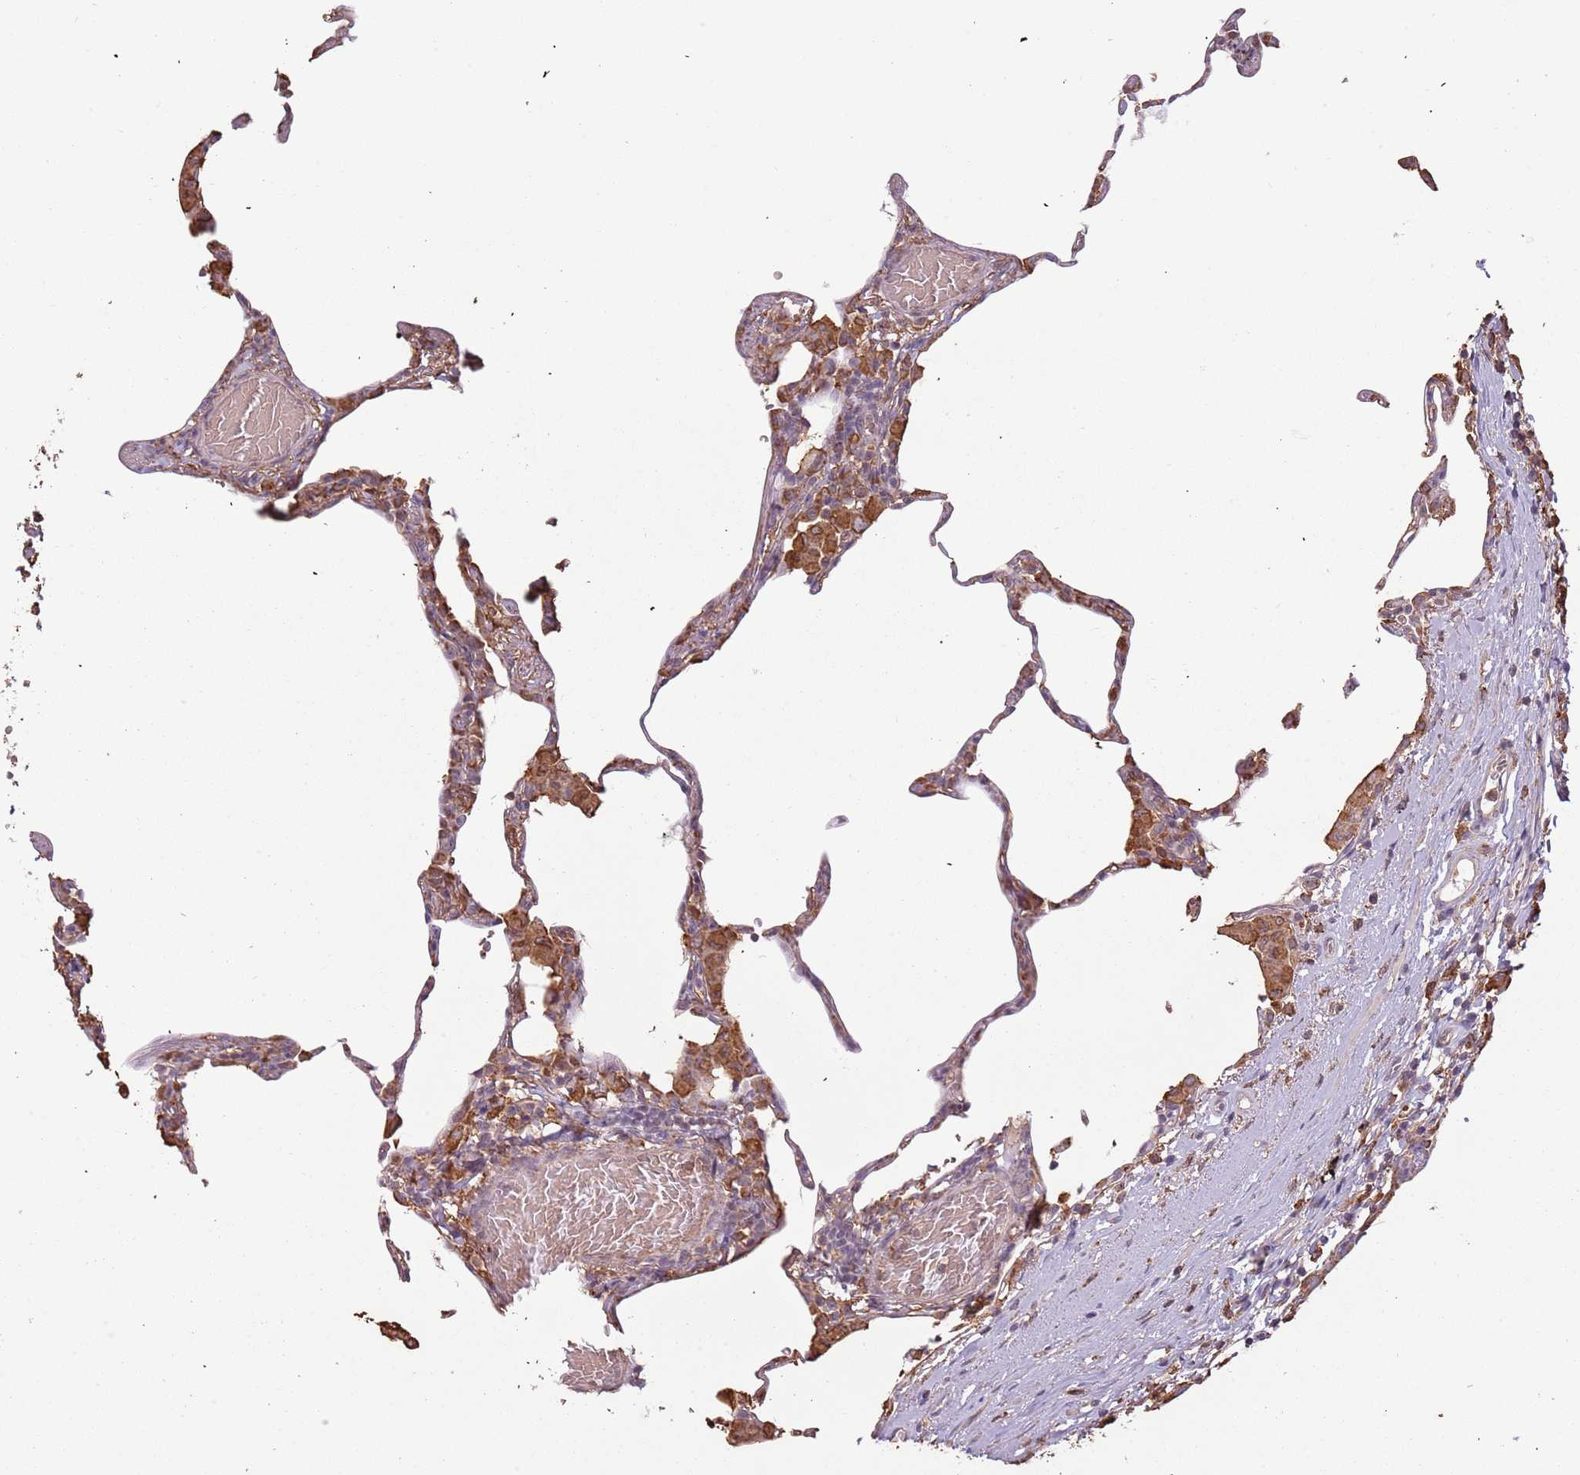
{"staining": {"intensity": "weak", "quantity": "<25%", "location": "cytoplasmic/membranous"}, "tissue": "lung", "cell_type": "Alveolar cells", "image_type": "normal", "snomed": [{"axis": "morphology", "description": "Normal tissue, NOS"}, {"axis": "topography", "description": "Lung"}], "caption": "An IHC image of normal lung is shown. There is no staining in alveolar cells of lung.", "gene": "ATOSB", "patient": {"sex": "female", "age": 57}}